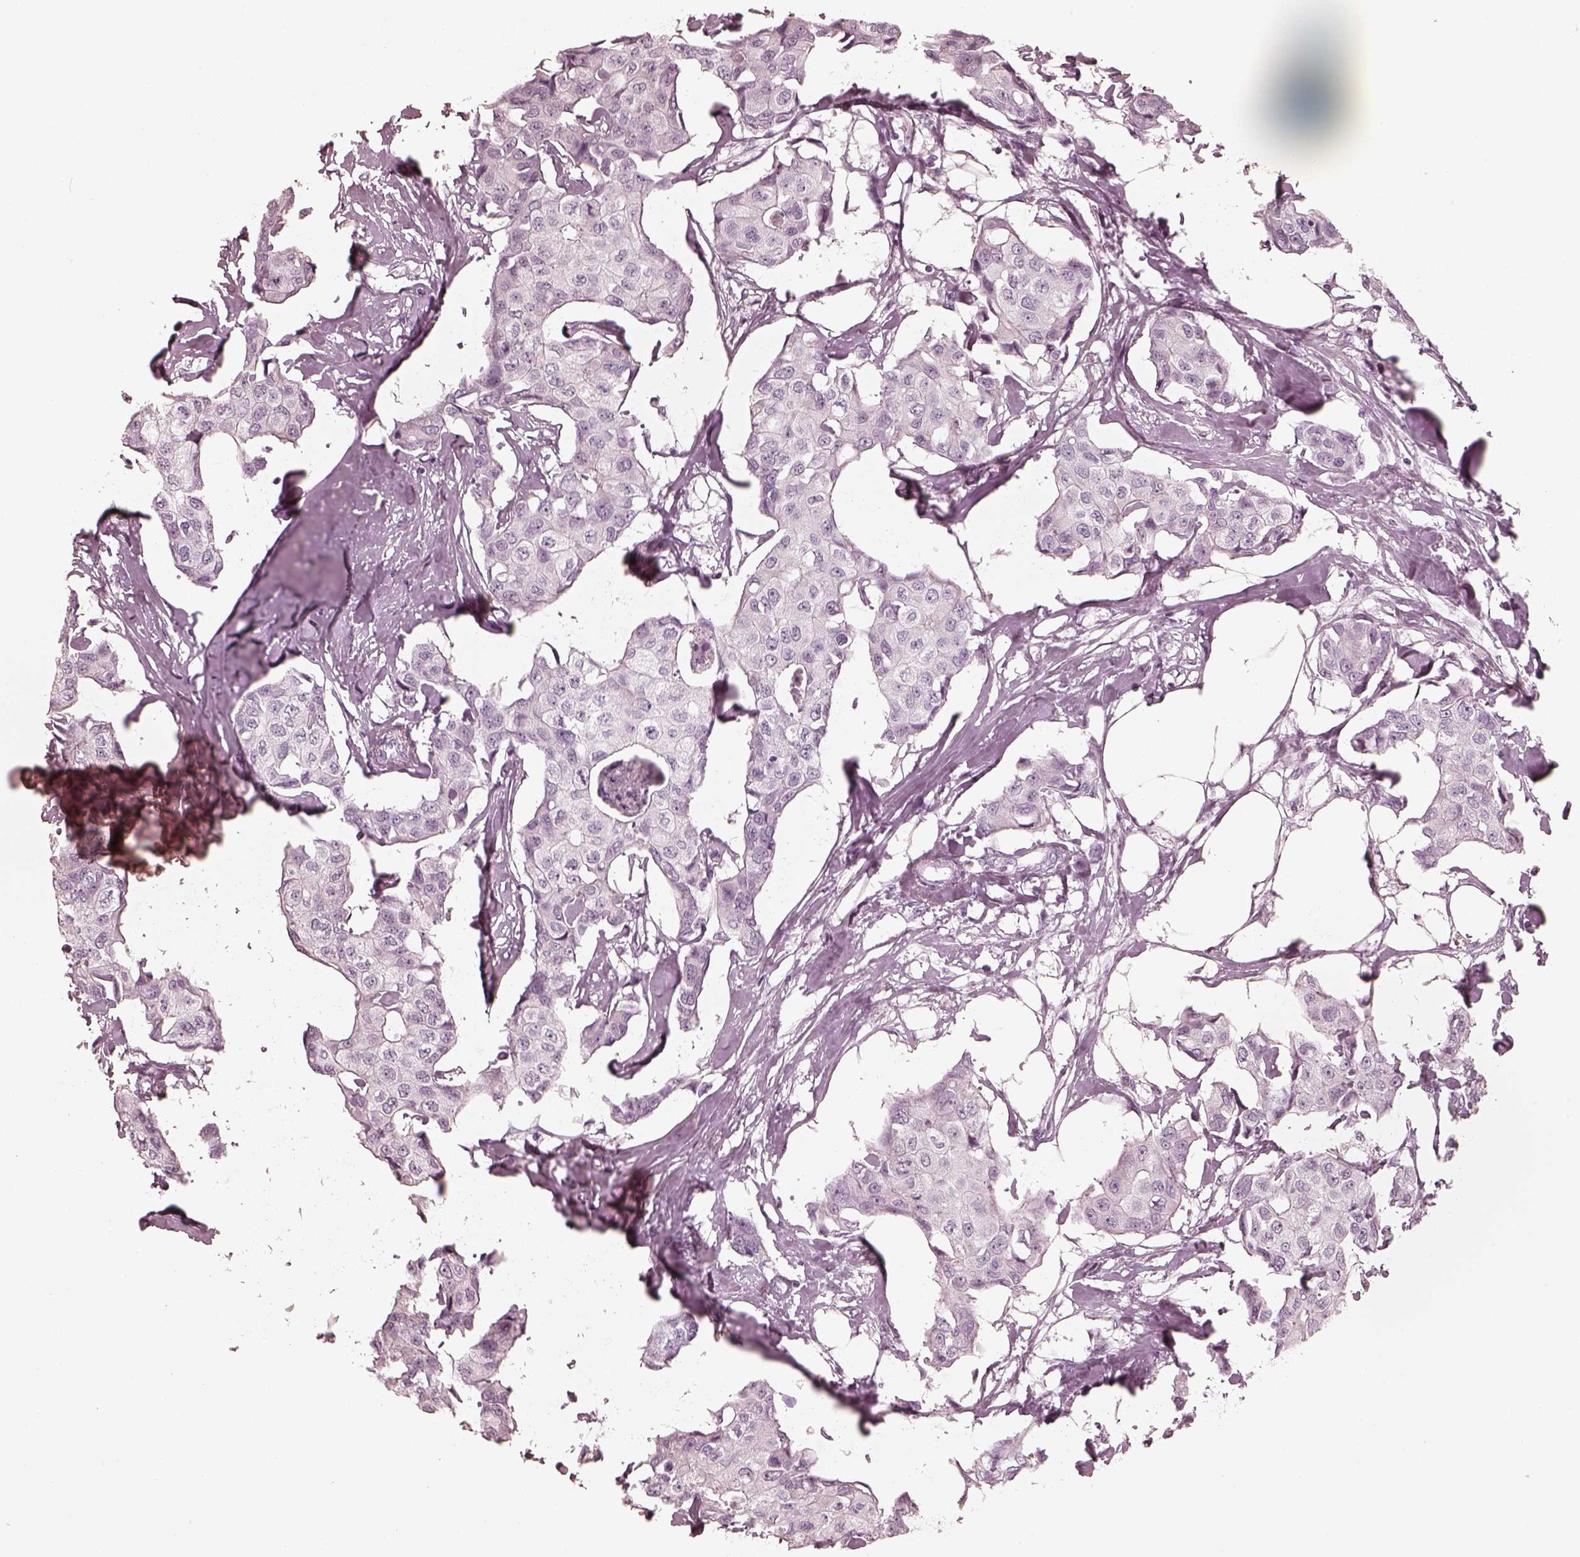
{"staining": {"intensity": "negative", "quantity": "none", "location": "none"}, "tissue": "breast cancer", "cell_type": "Tumor cells", "image_type": "cancer", "snomed": [{"axis": "morphology", "description": "Duct carcinoma"}, {"axis": "topography", "description": "Breast"}], "caption": "A micrograph of intraductal carcinoma (breast) stained for a protein shows no brown staining in tumor cells.", "gene": "CALR3", "patient": {"sex": "female", "age": 80}}